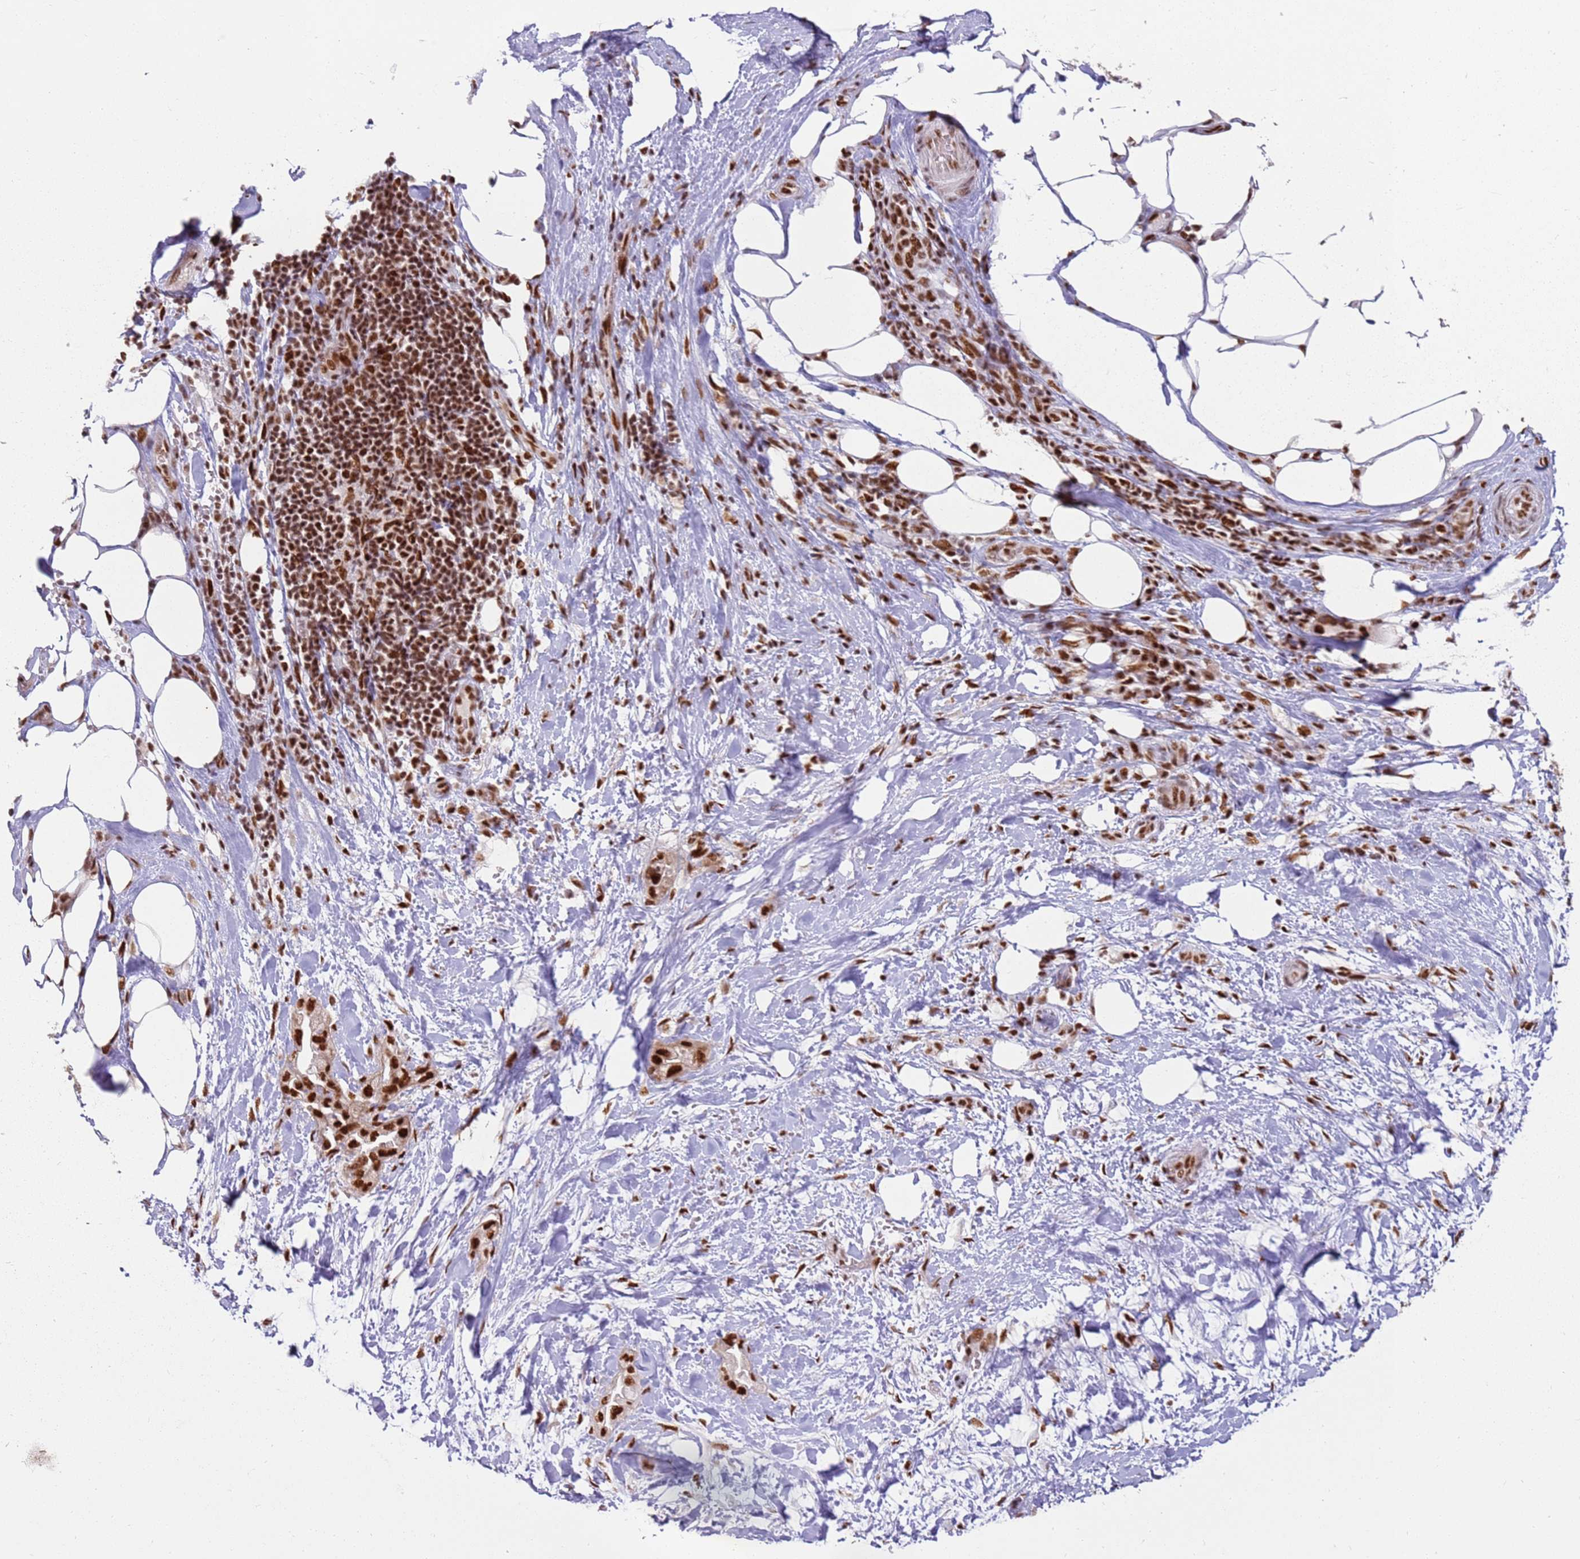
{"staining": {"intensity": "strong", "quantity": ">75%", "location": "nuclear"}, "tissue": "pancreatic cancer", "cell_type": "Tumor cells", "image_type": "cancer", "snomed": [{"axis": "morphology", "description": "Adenocarcinoma, NOS"}, {"axis": "topography", "description": "Pancreas"}], "caption": "This photomicrograph displays immunohistochemistry staining of human adenocarcinoma (pancreatic), with high strong nuclear positivity in approximately >75% of tumor cells.", "gene": "TENT4A", "patient": {"sex": "male", "age": 44}}